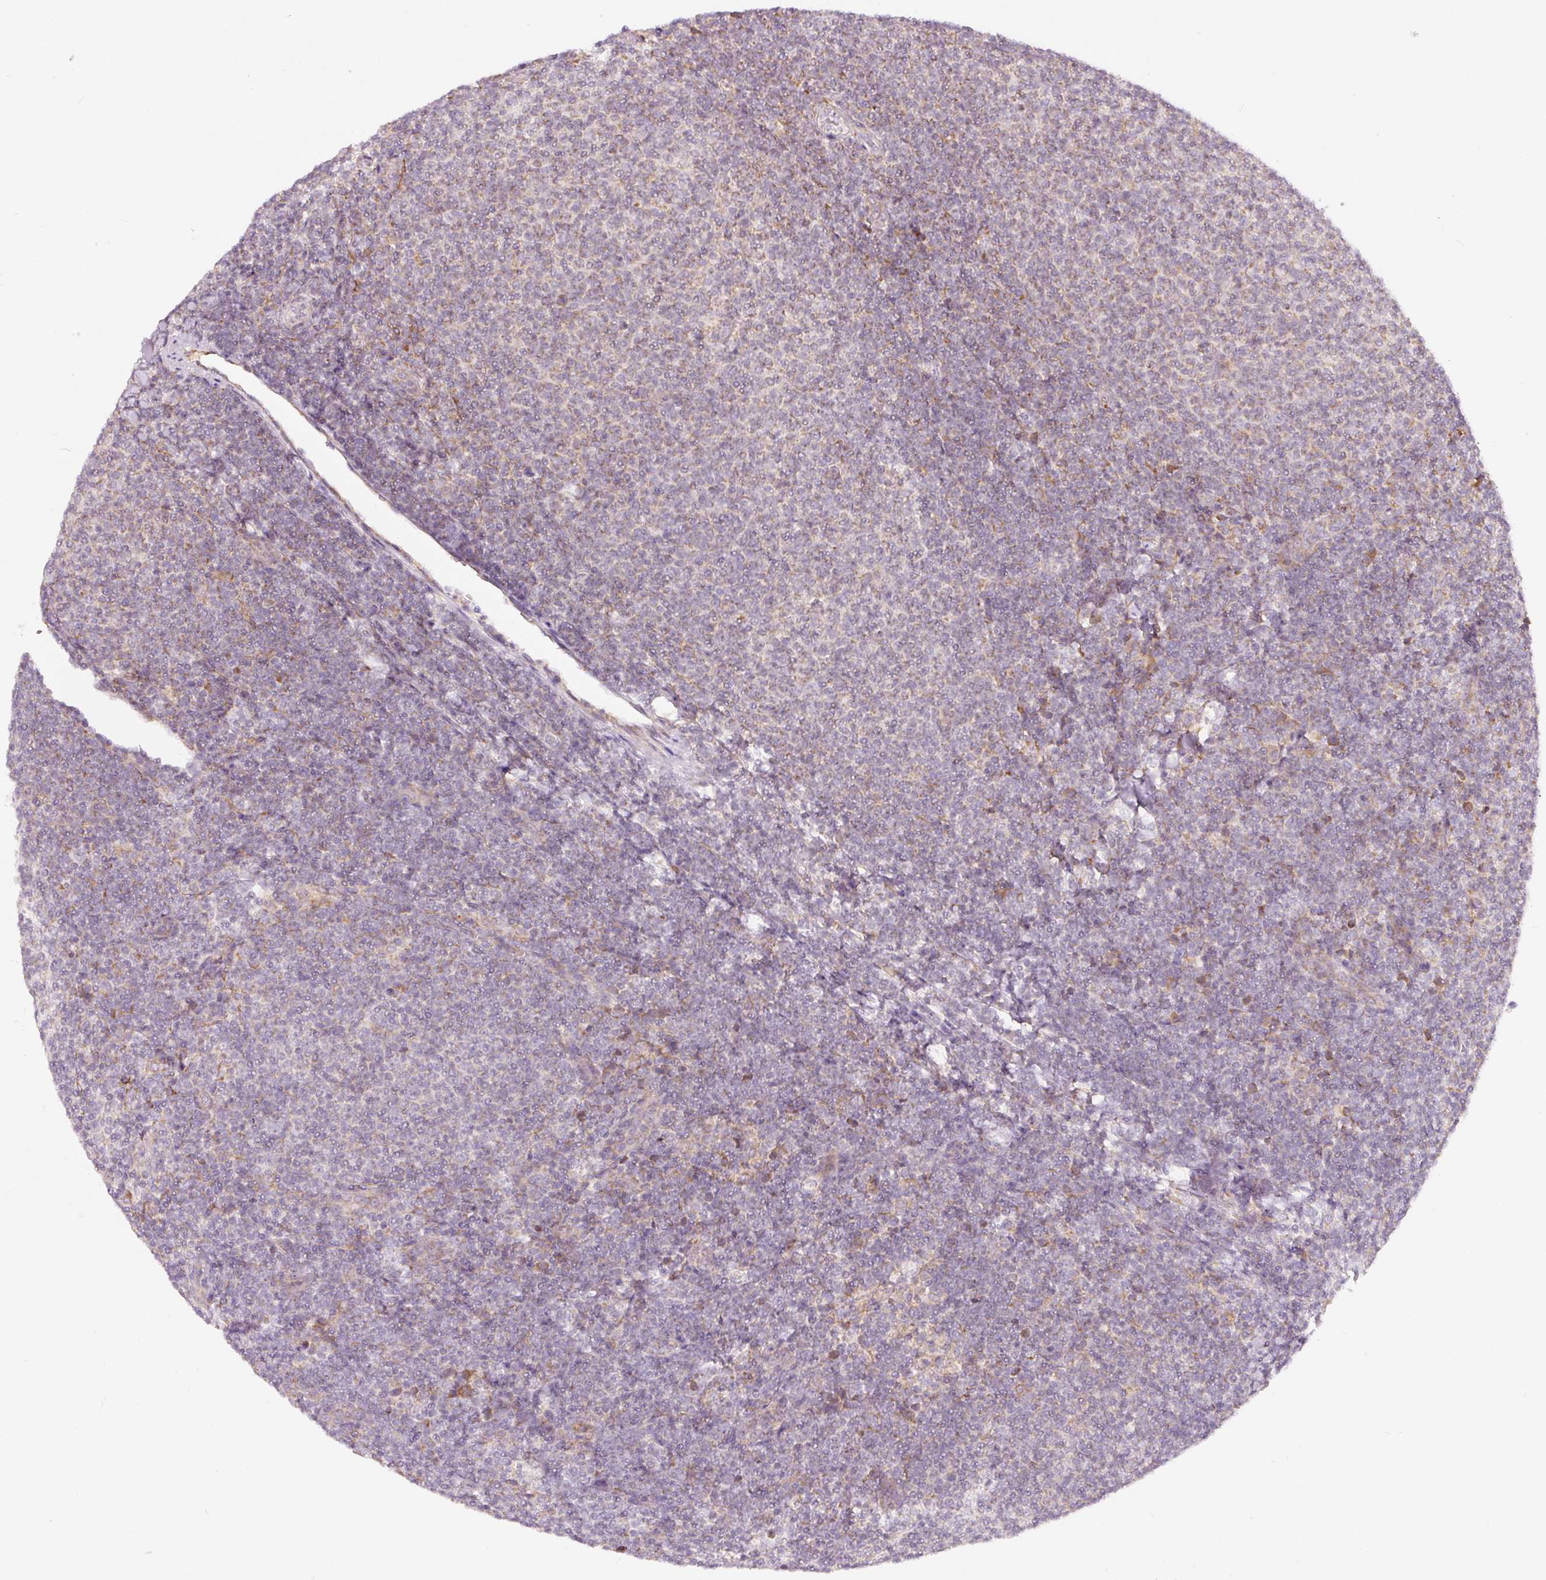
{"staining": {"intensity": "weak", "quantity": "<25%", "location": "cytoplasmic/membranous"}, "tissue": "lymphoma", "cell_type": "Tumor cells", "image_type": "cancer", "snomed": [{"axis": "morphology", "description": "Malignant lymphoma, non-Hodgkin's type, Low grade"}, {"axis": "topography", "description": "Lymph node"}], "caption": "Histopathology image shows no significant protein staining in tumor cells of lymphoma. (IHC, brightfield microscopy, high magnification).", "gene": "SNAPC5", "patient": {"sex": "male", "age": 66}}